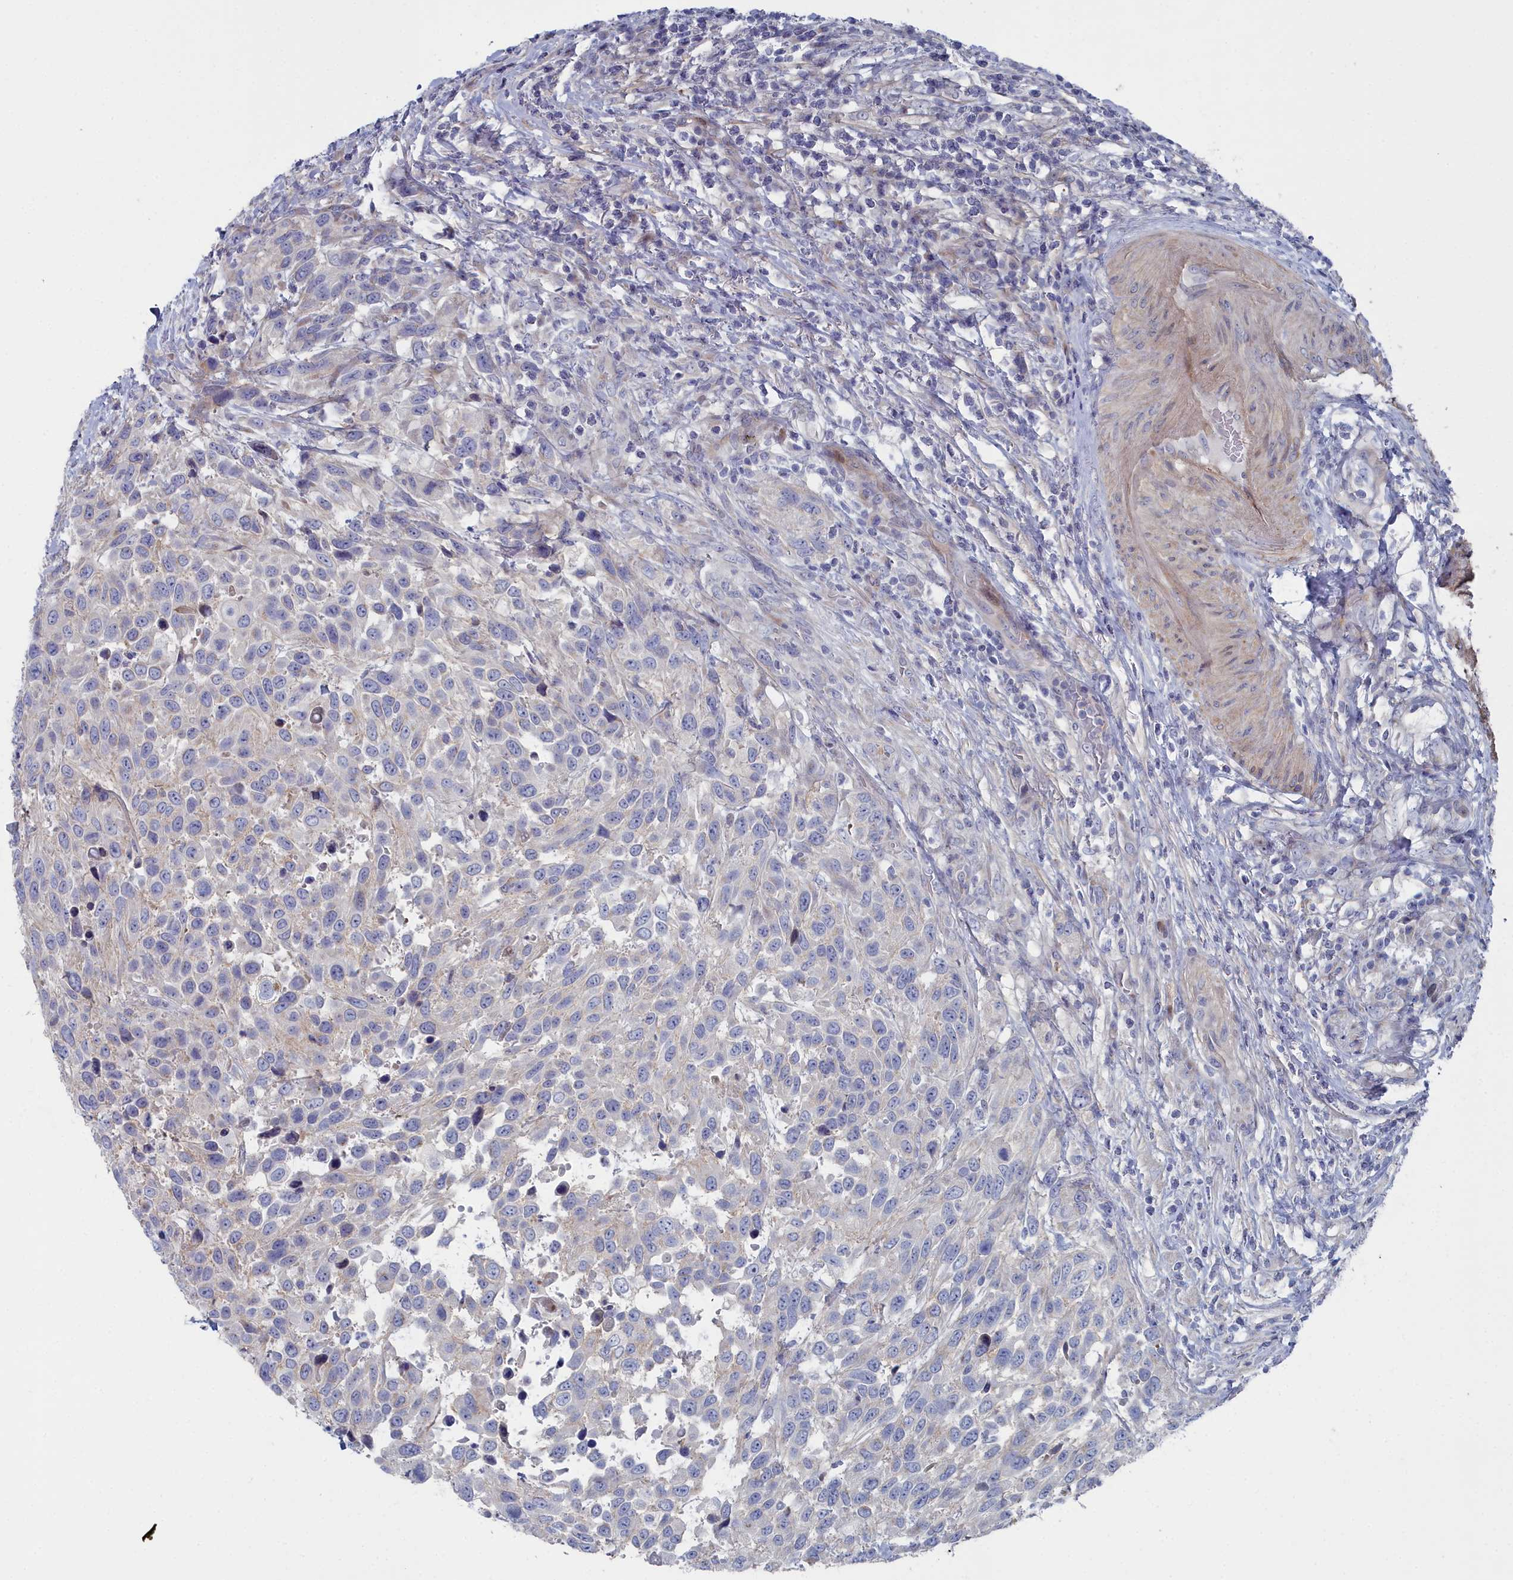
{"staining": {"intensity": "negative", "quantity": "none", "location": "none"}, "tissue": "urothelial cancer", "cell_type": "Tumor cells", "image_type": "cancer", "snomed": [{"axis": "morphology", "description": "Urothelial carcinoma, High grade"}, {"axis": "topography", "description": "Urinary bladder"}], "caption": "A photomicrograph of urothelial cancer stained for a protein displays no brown staining in tumor cells.", "gene": "SHISAL2A", "patient": {"sex": "female", "age": 70}}